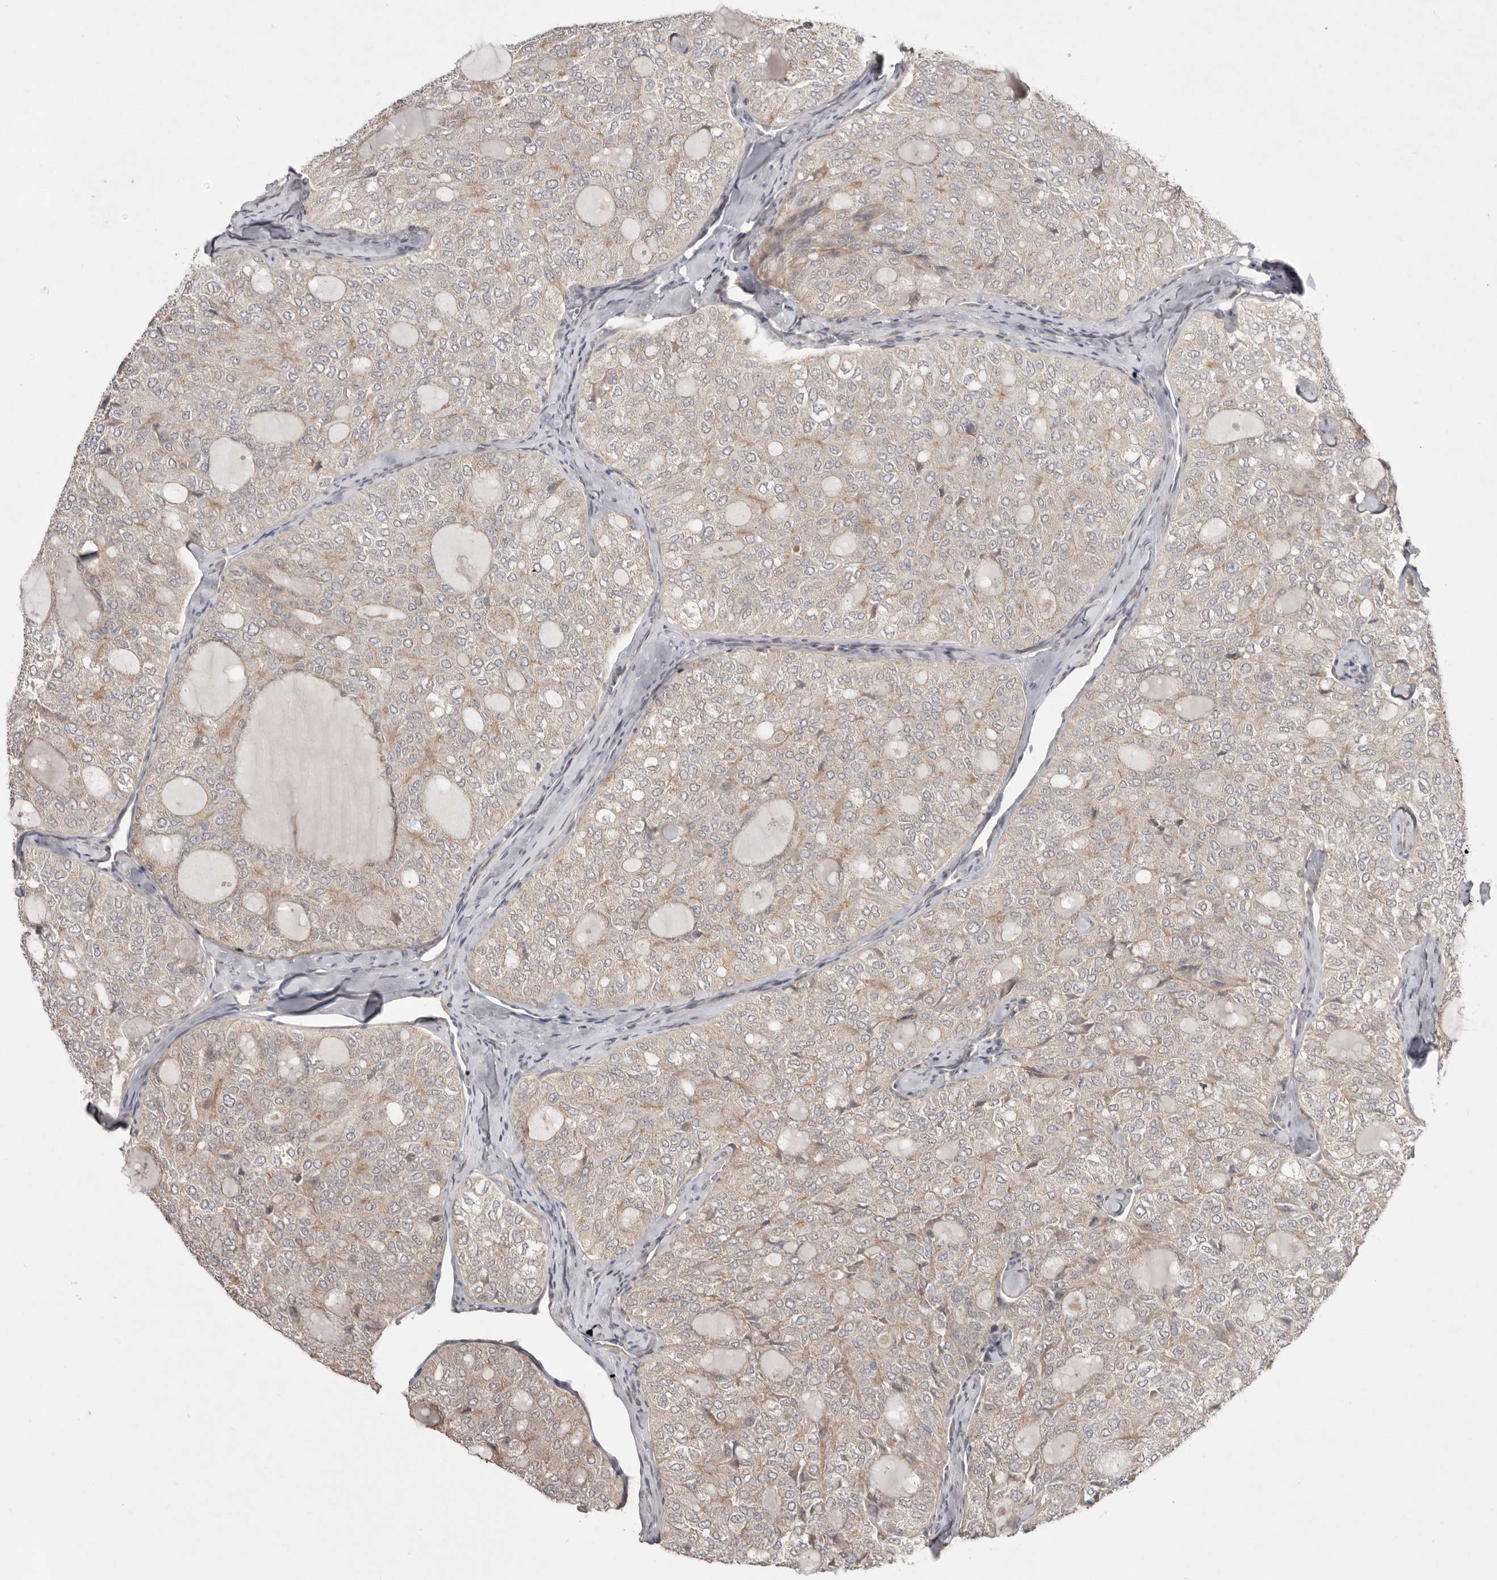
{"staining": {"intensity": "weak", "quantity": "25%-75%", "location": "cytoplasmic/membranous"}, "tissue": "thyroid cancer", "cell_type": "Tumor cells", "image_type": "cancer", "snomed": [{"axis": "morphology", "description": "Follicular adenoma carcinoma, NOS"}, {"axis": "topography", "description": "Thyroid gland"}], "caption": "Immunohistochemistry staining of thyroid cancer (follicular adenoma carcinoma), which reveals low levels of weak cytoplasmic/membranous staining in about 25%-75% of tumor cells indicating weak cytoplasmic/membranous protein staining. The staining was performed using DAB (3,3'-diaminobenzidine) (brown) for protein detection and nuclei were counterstained in hematoxylin (blue).", "gene": "NSUN4", "patient": {"sex": "male", "age": 75}}